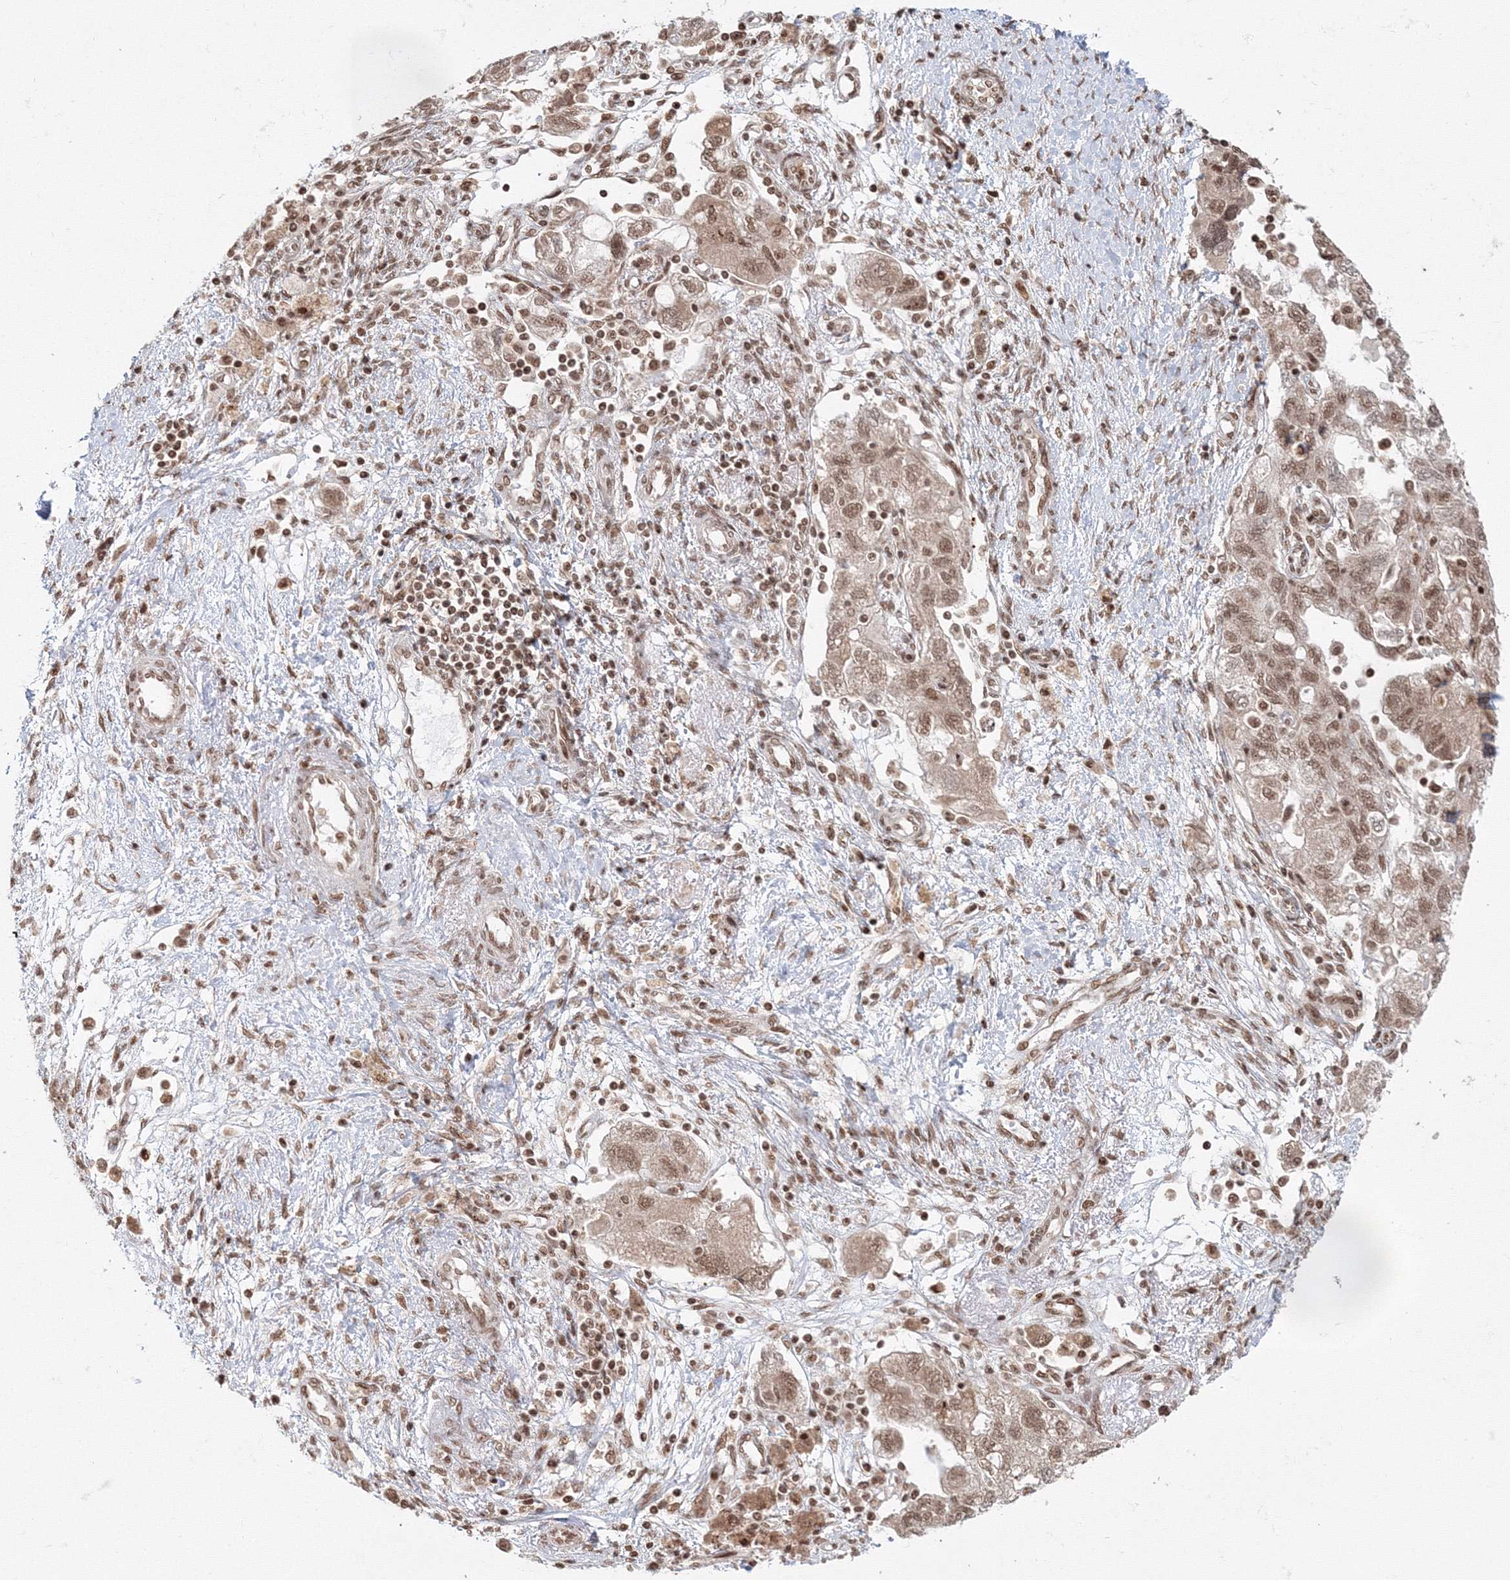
{"staining": {"intensity": "moderate", "quantity": ">75%", "location": "nuclear"}, "tissue": "ovarian cancer", "cell_type": "Tumor cells", "image_type": "cancer", "snomed": [{"axis": "morphology", "description": "Carcinoma, NOS"}, {"axis": "morphology", "description": "Cystadenocarcinoma, serous, NOS"}, {"axis": "topography", "description": "Ovary"}], "caption": "Carcinoma (ovarian) tissue displays moderate nuclear expression in approximately >75% of tumor cells, visualized by immunohistochemistry. (IHC, brightfield microscopy, high magnification).", "gene": "KIF20A", "patient": {"sex": "female", "age": 69}}